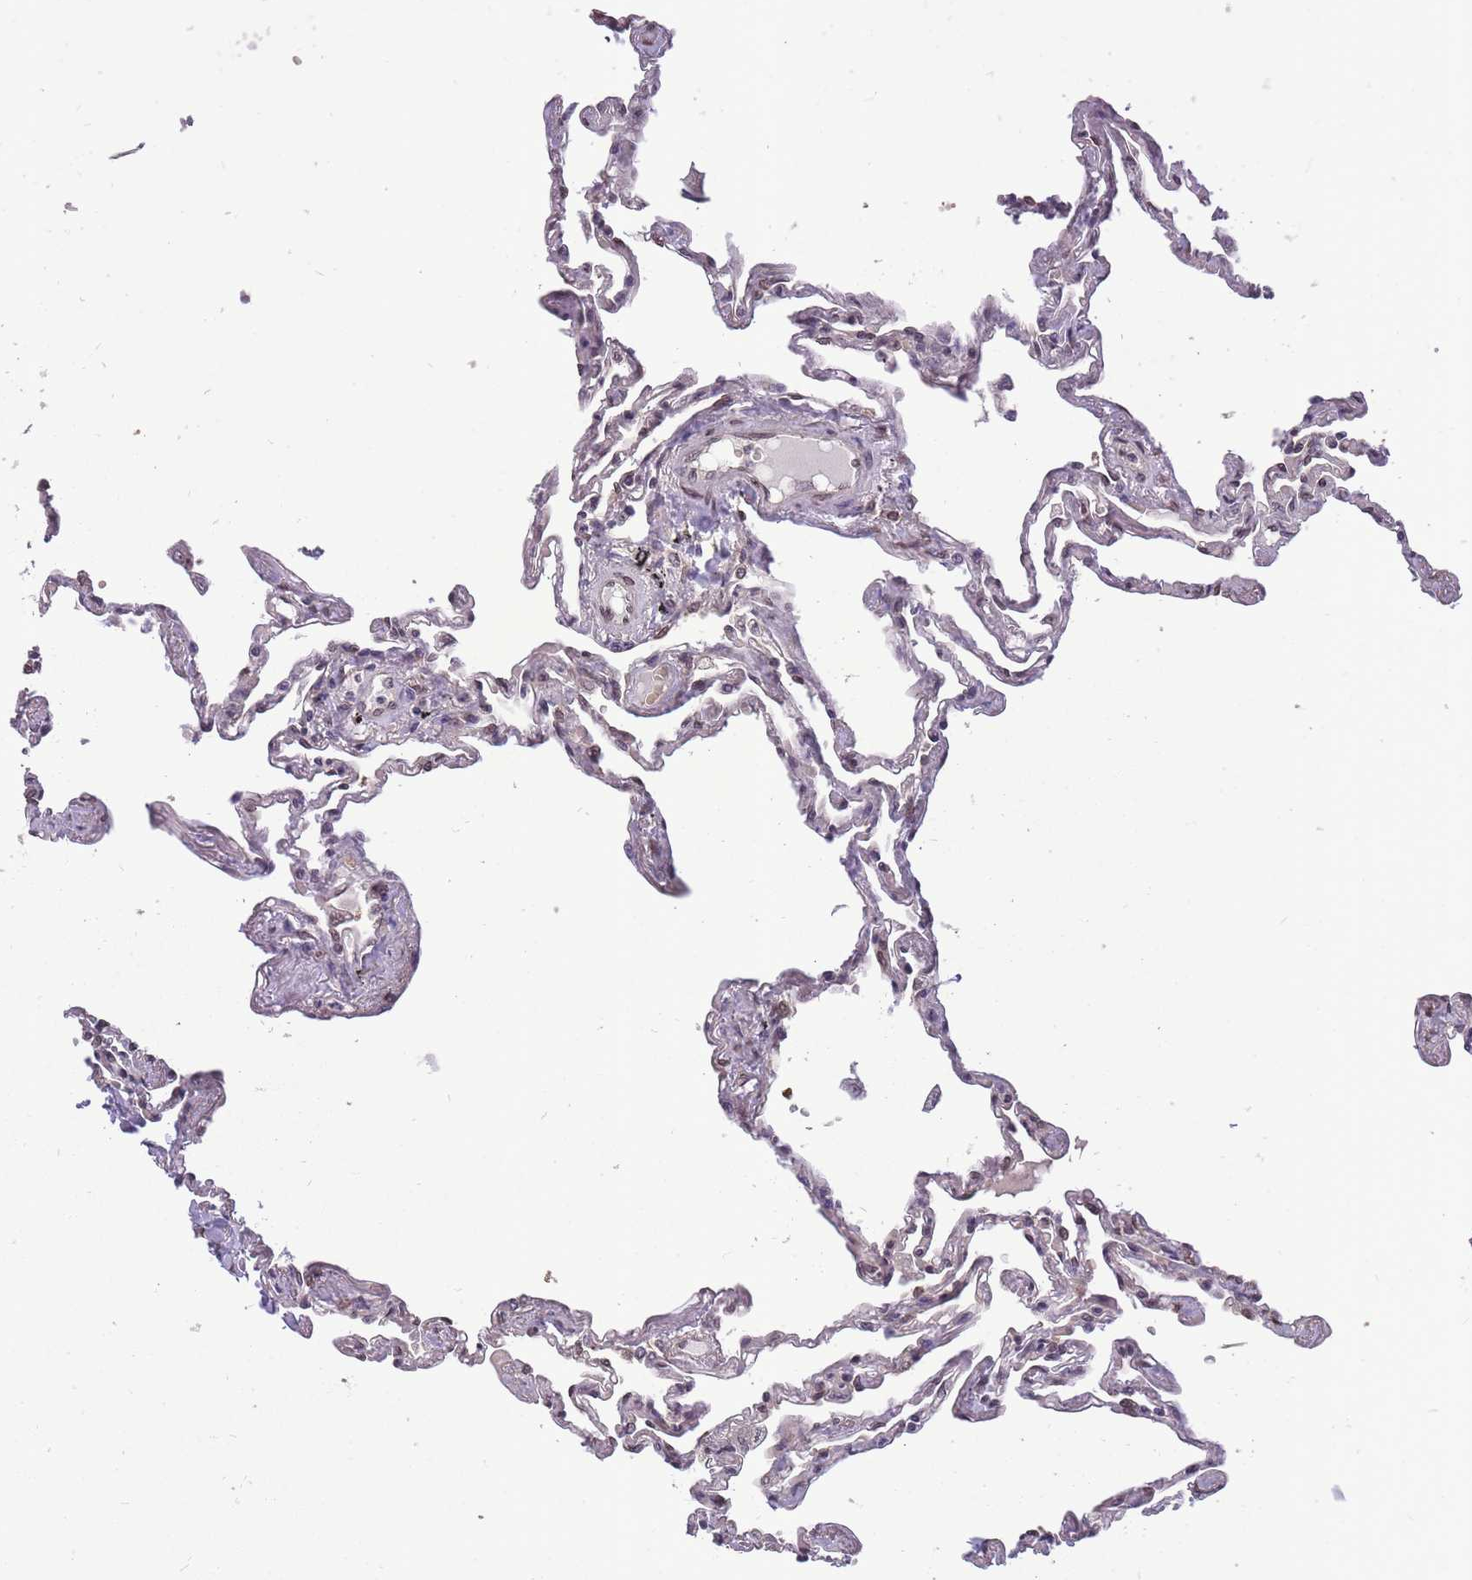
{"staining": {"intensity": "weak", "quantity": "25%-75%", "location": "nuclear"}, "tissue": "lung", "cell_type": "Alveolar cells", "image_type": "normal", "snomed": [{"axis": "morphology", "description": "Normal tissue, NOS"}, {"axis": "topography", "description": "Lung"}], "caption": "DAB immunohistochemical staining of benign lung exhibits weak nuclear protein expression in about 25%-75% of alveolar cells. (DAB IHC, brown staining for protein, blue staining for nuclei).", "gene": "CDIP1", "patient": {"sex": "female", "age": 67}}